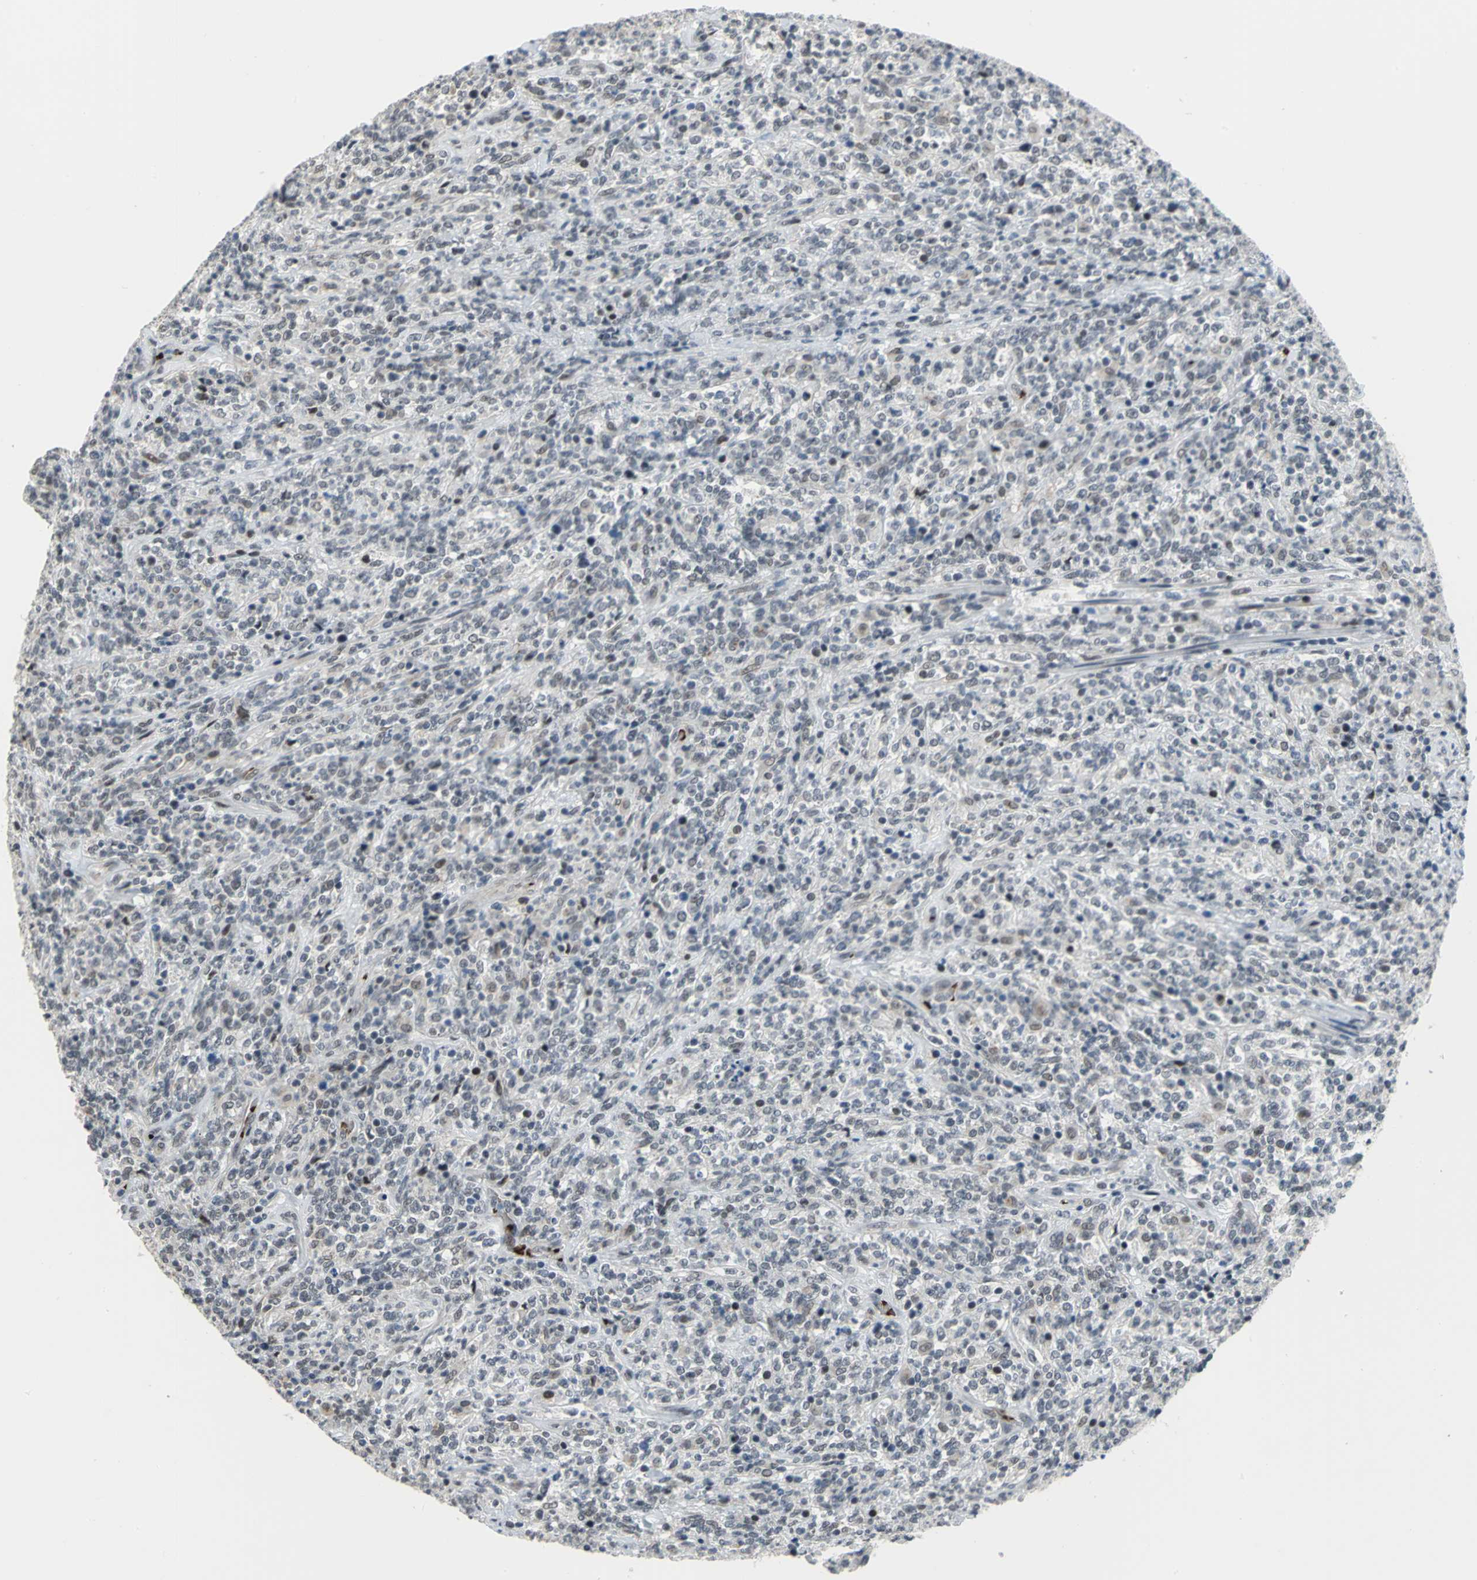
{"staining": {"intensity": "weak", "quantity": "25%-75%", "location": "nuclear"}, "tissue": "lymphoma", "cell_type": "Tumor cells", "image_type": "cancer", "snomed": [{"axis": "morphology", "description": "Malignant lymphoma, non-Hodgkin's type, High grade"}, {"axis": "topography", "description": "Soft tissue"}], "caption": "Tumor cells demonstrate low levels of weak nuclear staining in about 25%-75% of cells in malignant lymphoma, non-Hodgkin's type (high-grade). The staining was performed using DAB (3,3'-diaminobenzidine) to visualize the protein expression in brown, while the nuclei were stained in blue with hematoxylin (Magnification: 20x).", "gene": "GLI3", "patient": {"sex": "male", "age": 18}}